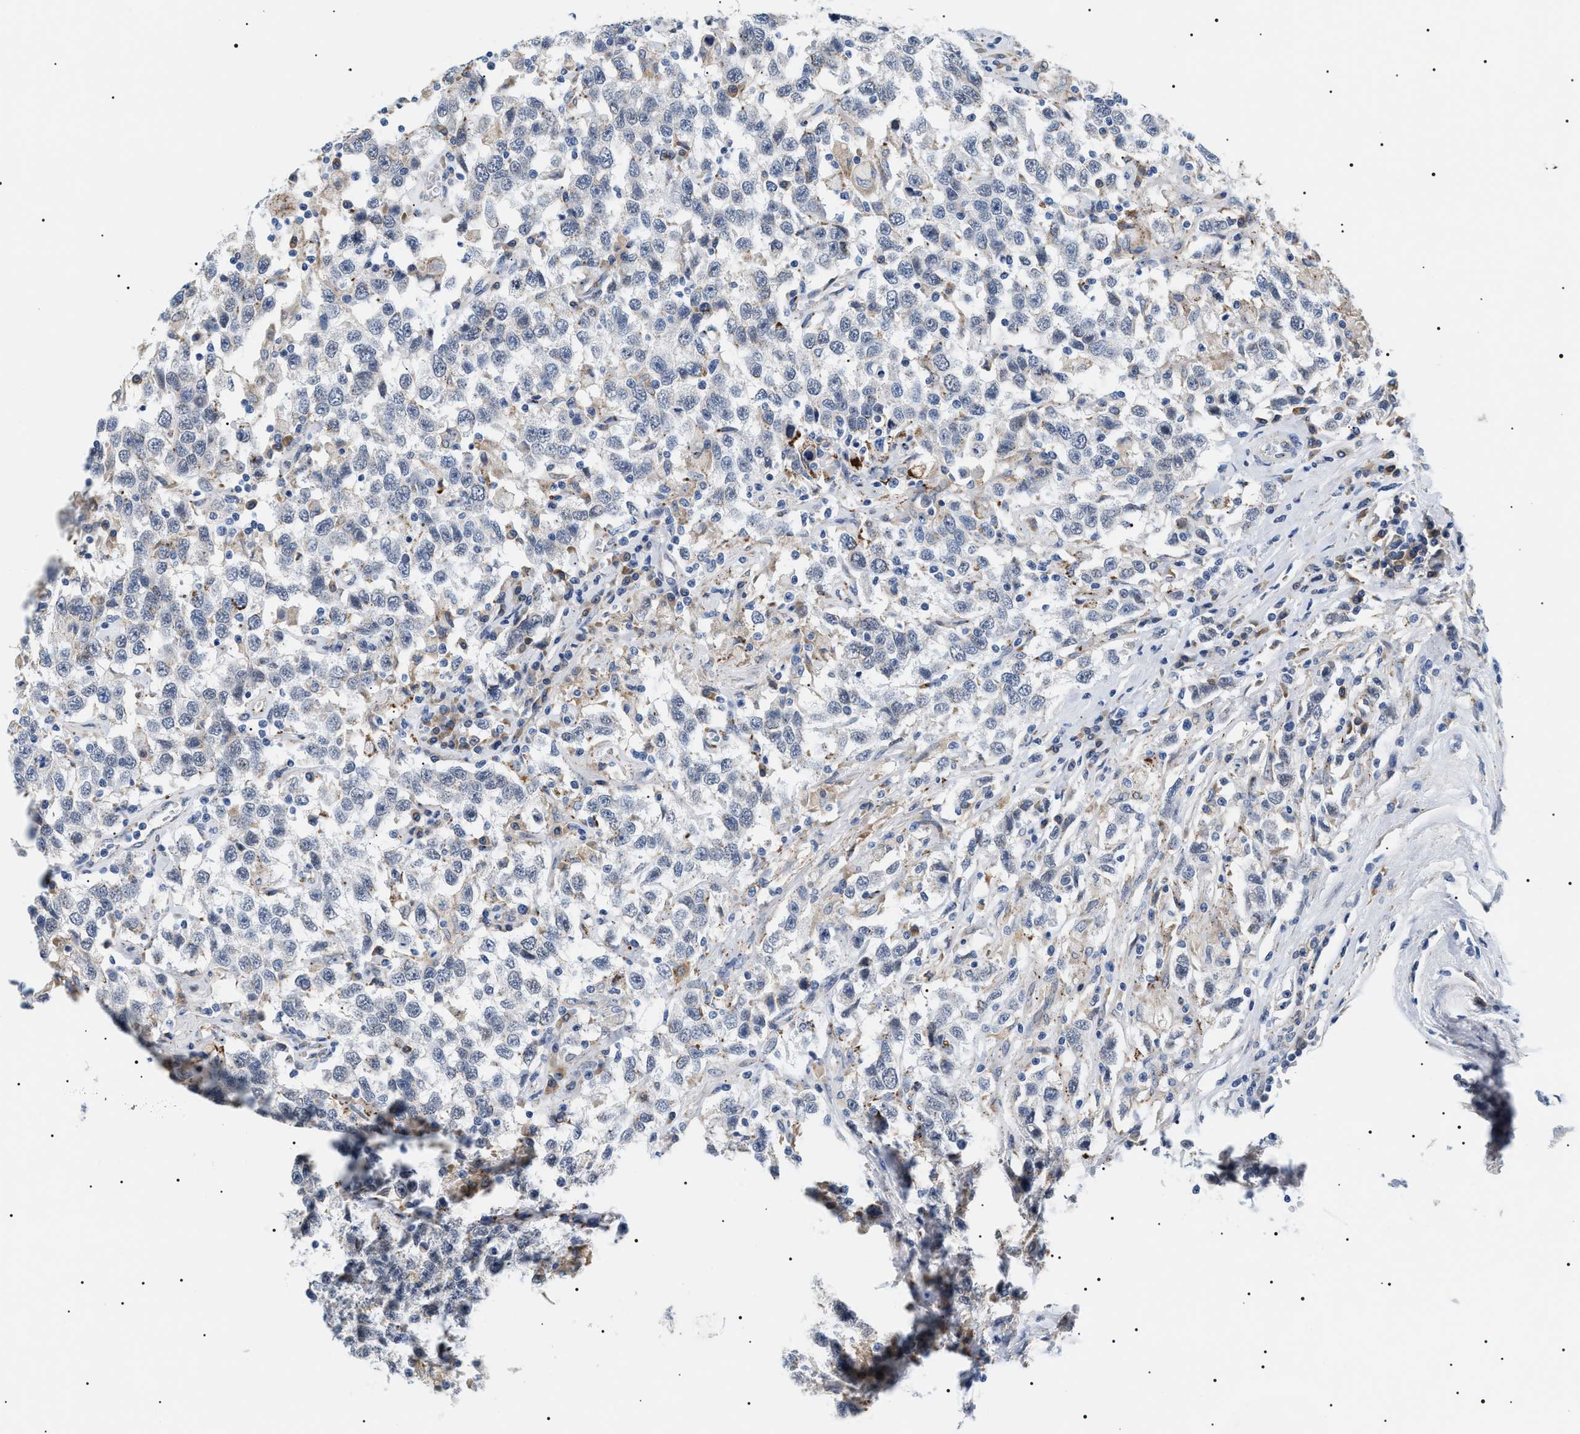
{"staining": {"intensity": "negative", "quantity": "none", "location": "none"}, "tissue": "testis cancer", "cell_type": "Tumor cells", "image_type": "cancer", "snomed": [{"axis": "morphology", "description": "Seminoma, NOS"}, {"axis": "topography", "description": "Testis"}], "caption": "DAB immunohistochemical staining of testis cancer (seminoma) exhibits no significant expression in tumor cells.", "gene": "HSD17B11", "patient": {"sex": "male", "age": 41}}